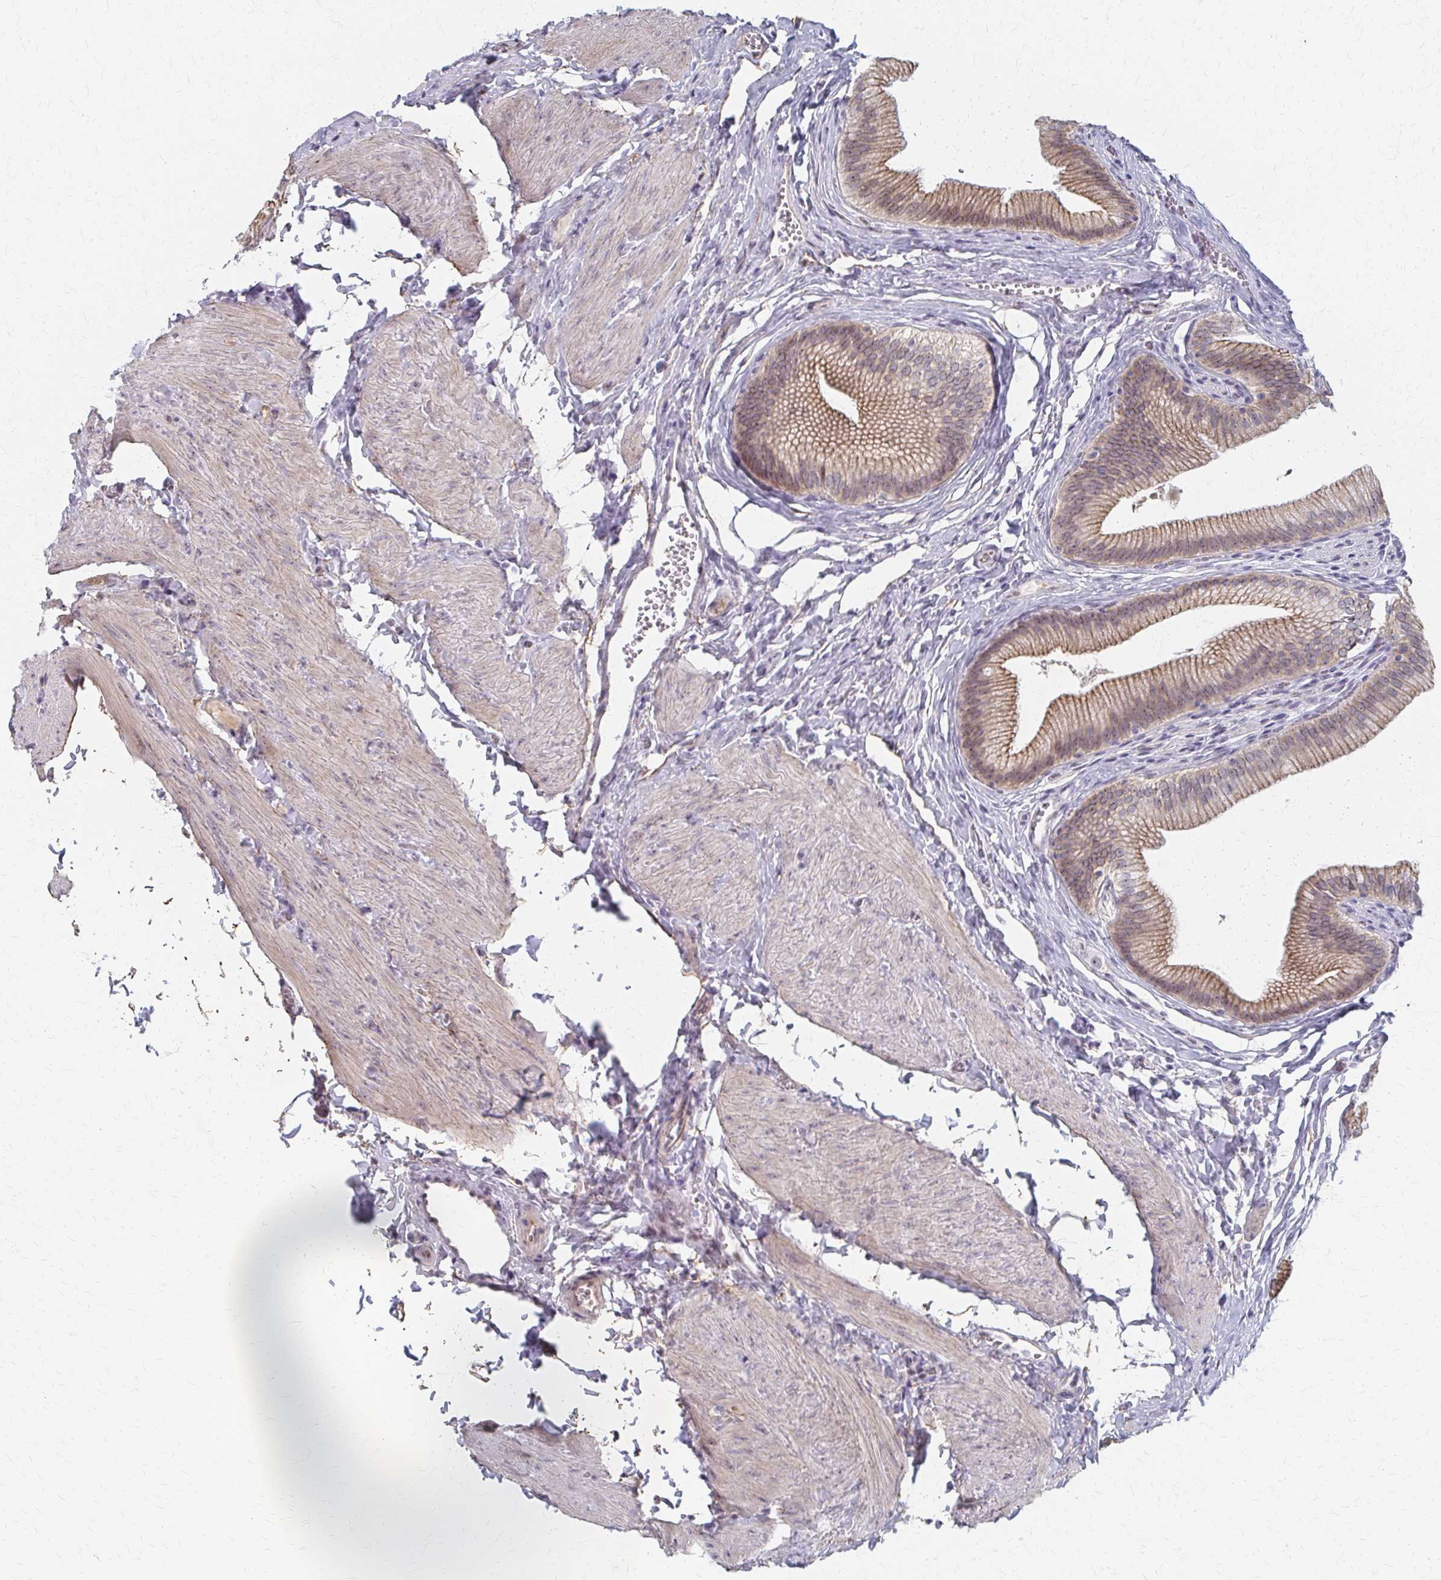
{"staining": {"intensity": "moderate", "quantity": ">75%", "location": "cytoplasmic/membranous,nuclear"}, "tissue": "gallbladder", "cell_type": "Glandular cells", "image_type": "normal", "snomed": [{"axis": "morphology", "description": "Normal tissue, NOS"}, {"axis": "topography", "description": "Gallbladder"}, {"axis": "topography", "description": "Peripheral nerve tissue"}], "caption": "Moderate cytoplasmic/membranous,nuclear protein expression is present in about >75% of glandular cells in gallbladder. (Brightfield microscopy of DAB IHC at high magnification).", "gene": "PES1", "patient": {"sex": "male", "age": 17}}